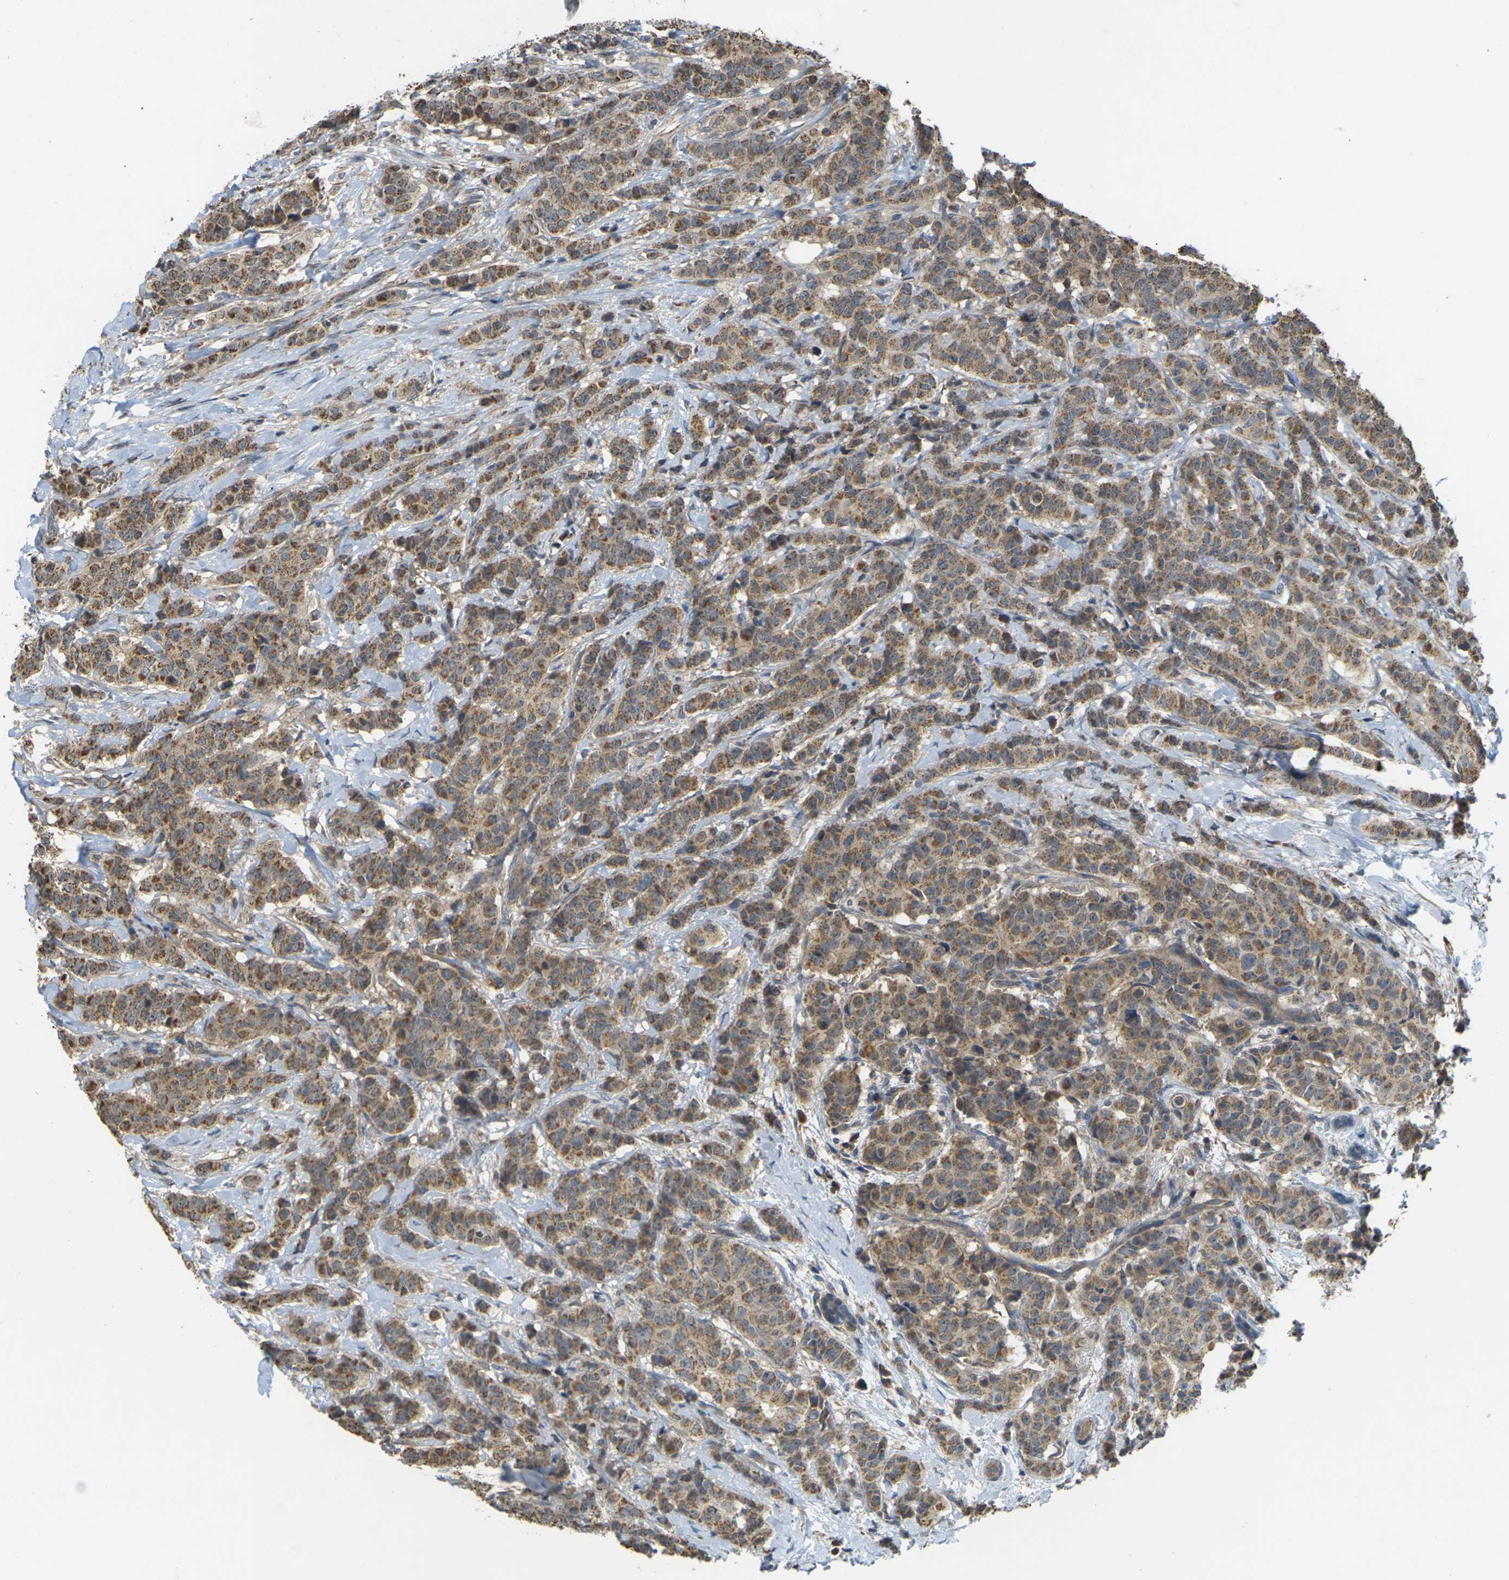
{"staining": {"intensity": "moderate", "quantity": ">75%", "location": "cytoplasmic/membranous"}, "tissue": "breast cancer", "cell_type": "Tumor cells", "image_type": "cancer", "snomed": [{"axis": "morphology", "description": "Normal tissue, NOS"}, {"axis": "morphology", "description": "Duct carcinoma"}, {"axis": "topography", "description": "Breast"}], "caption": "A brown stain labels moderate cytoplasmic/membranous staining of a protein in breast intraductal carcinoma tumor cells.", "gene": "KSR1", "patient": {"sex": "female", "age": 40}}